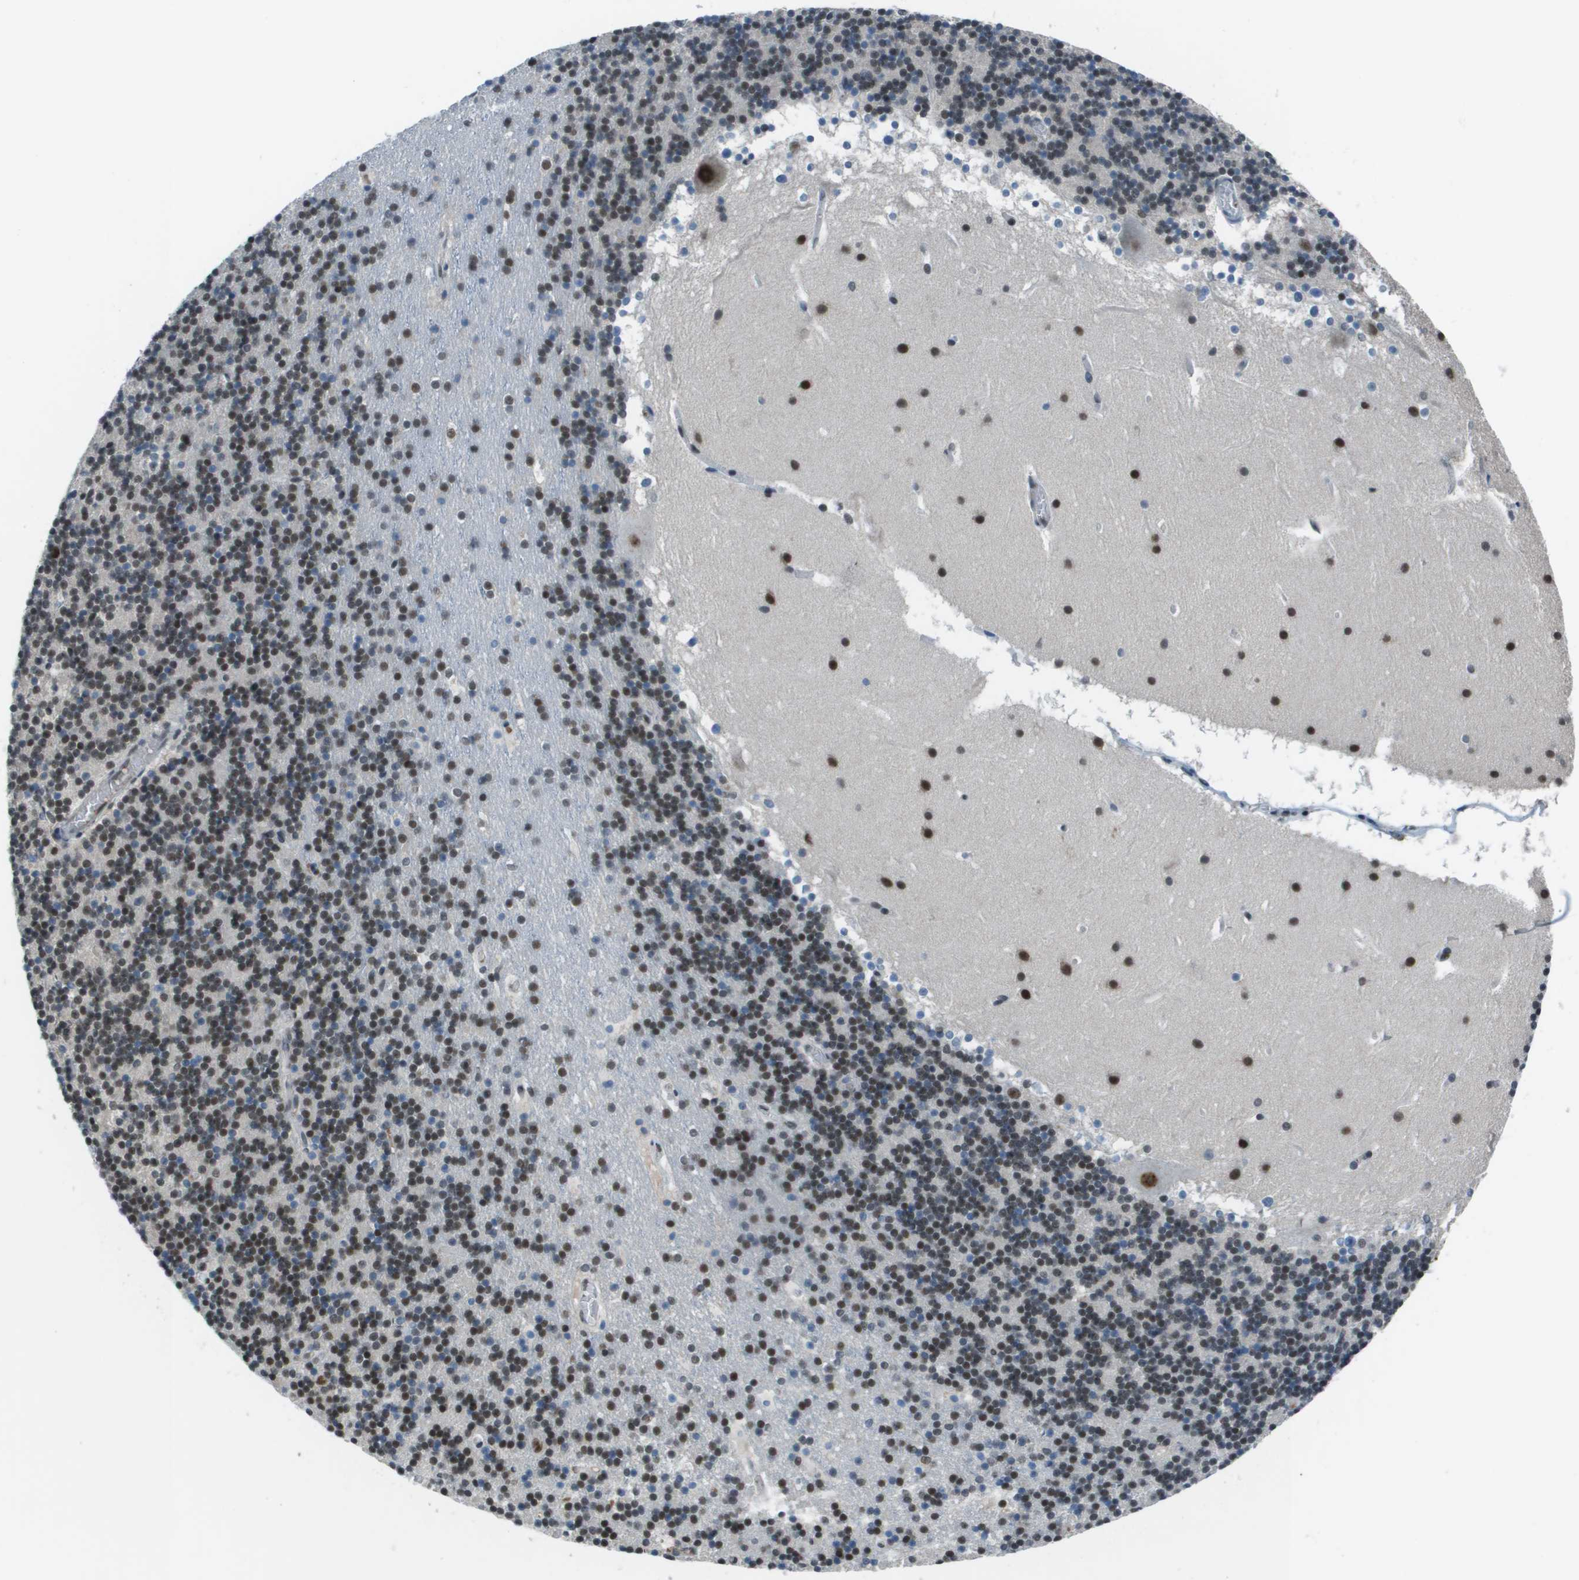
{"staining": {"intensity": "moderate", "quantity": "25%-75%", "location": "nuclear"}, "tissue": "cerebellum", "cell_type": "Cells in granular layer", "image_type": "normal", "snomed": [{"axis": "morphology", "description": "Normal tissue, NOS"}, {"axis": "topography", "description": "Cerebellum"}], "caption": "Immunohistochemical staining of normal cerebellum displays medium levels of moderate nuclear positivity in about 25%-75% of cells in granular layer.", "gene": "THRAP3", "patient": {"sex": "male", "age": 45}}